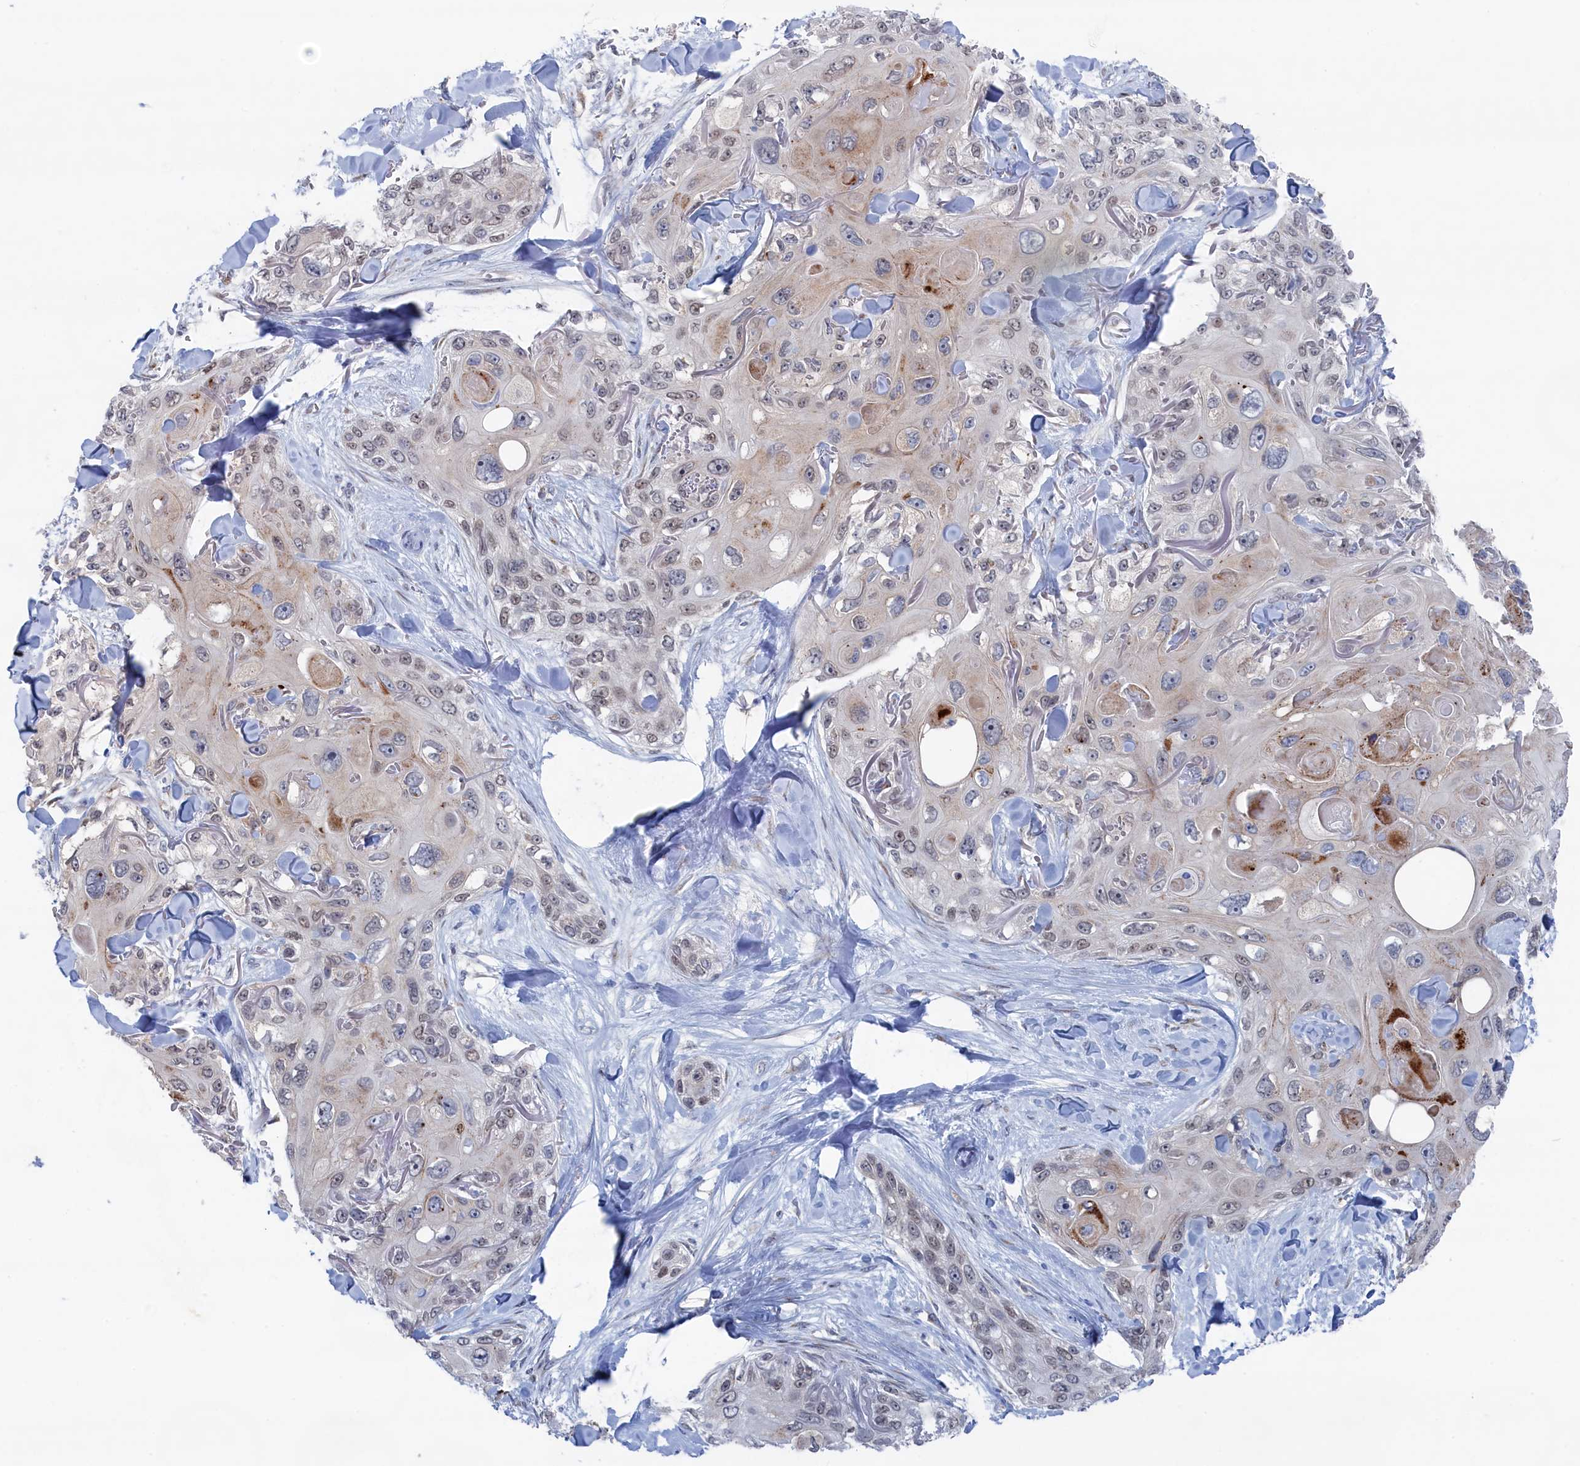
{"staining": {"intensity": "weak", "quantity": "<25%", "location": "nuclear"}, "tissue": "skin cancer", "cell_type": "Tumor cells", "image_type": "cancer", "snomed": [{"axis": "morphology", "description": "Normal tissue, NOS"}, {"axis": "morphology", "description": "Squamous cell carcinoma, NOS"}, {"axis": "topography", "description": "Skin"}], "caption": "IHC histopathology image of neoplastic tissue: human skin cancer (squamous cell carcinoma) stained with DAB reveals no significant protein expression in tumor cells. Brightfield microscopy of immunohistochemistry (IHC) stained with DAB (brown) and hematoxylin (blue), captured at high magnification.", "gene": "IRX1", "patient": {"sex": "male", "age": 72}}